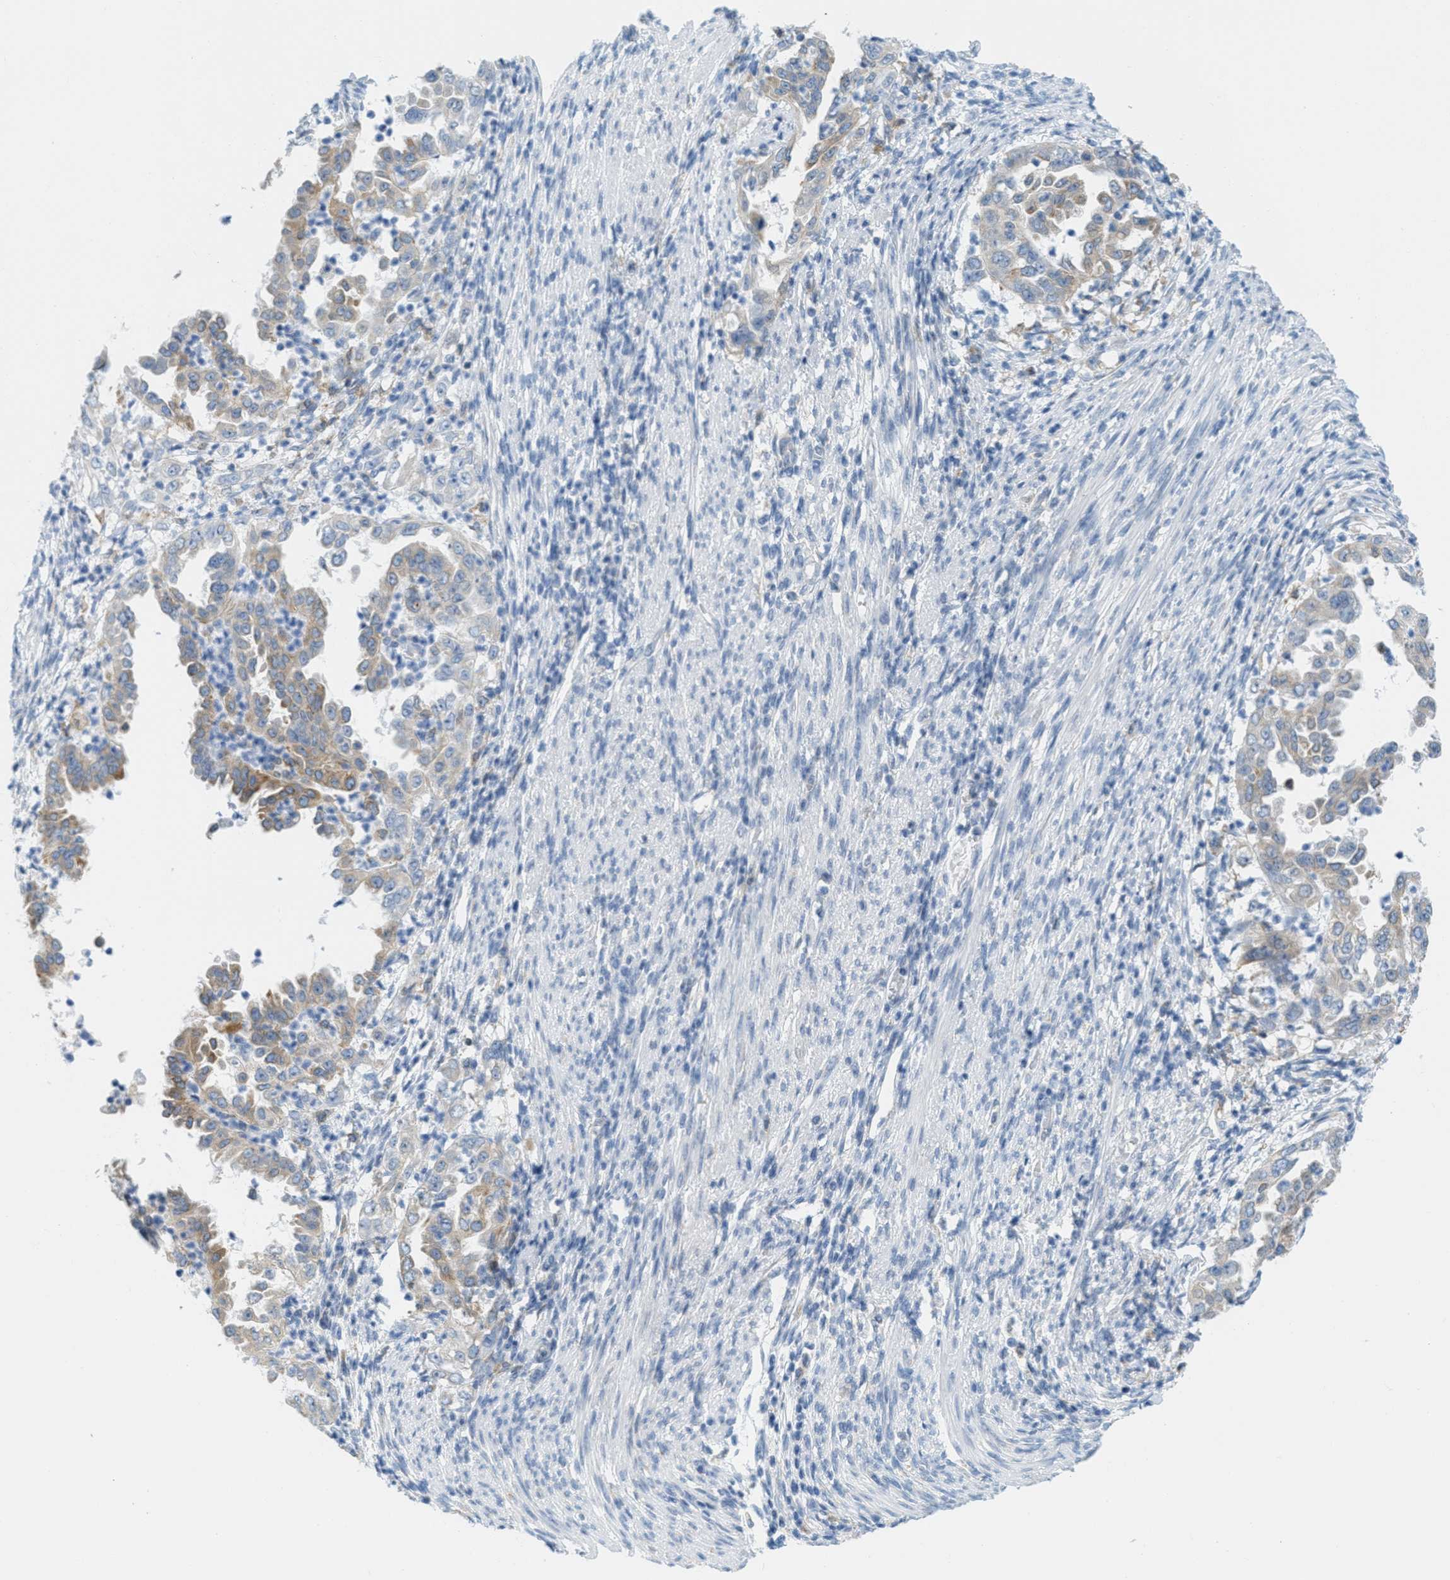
{"staining": {"intensity": "moderate", "quantity": "25%-75%", "location": "cytoplasmic/membranous"}, "tissue": "endometrial cancer", "cell_type": "Tumor cells", "image_type": "cancer", "snomed": [{"axis": "morphology", "description": "Adenocarcinoma, NOS"}, {"axis": "topography", "description": "Endometrium"}], "caption": "An immunohistochemistry micrograph of tumor tissue is shown. Protein staining in brown highlights moderate cytoplasmic/membranous positivity in endometrial cancer within tumor cells.", "gene": "TEX264", "patient": {"sex": "female", "age": 85}}